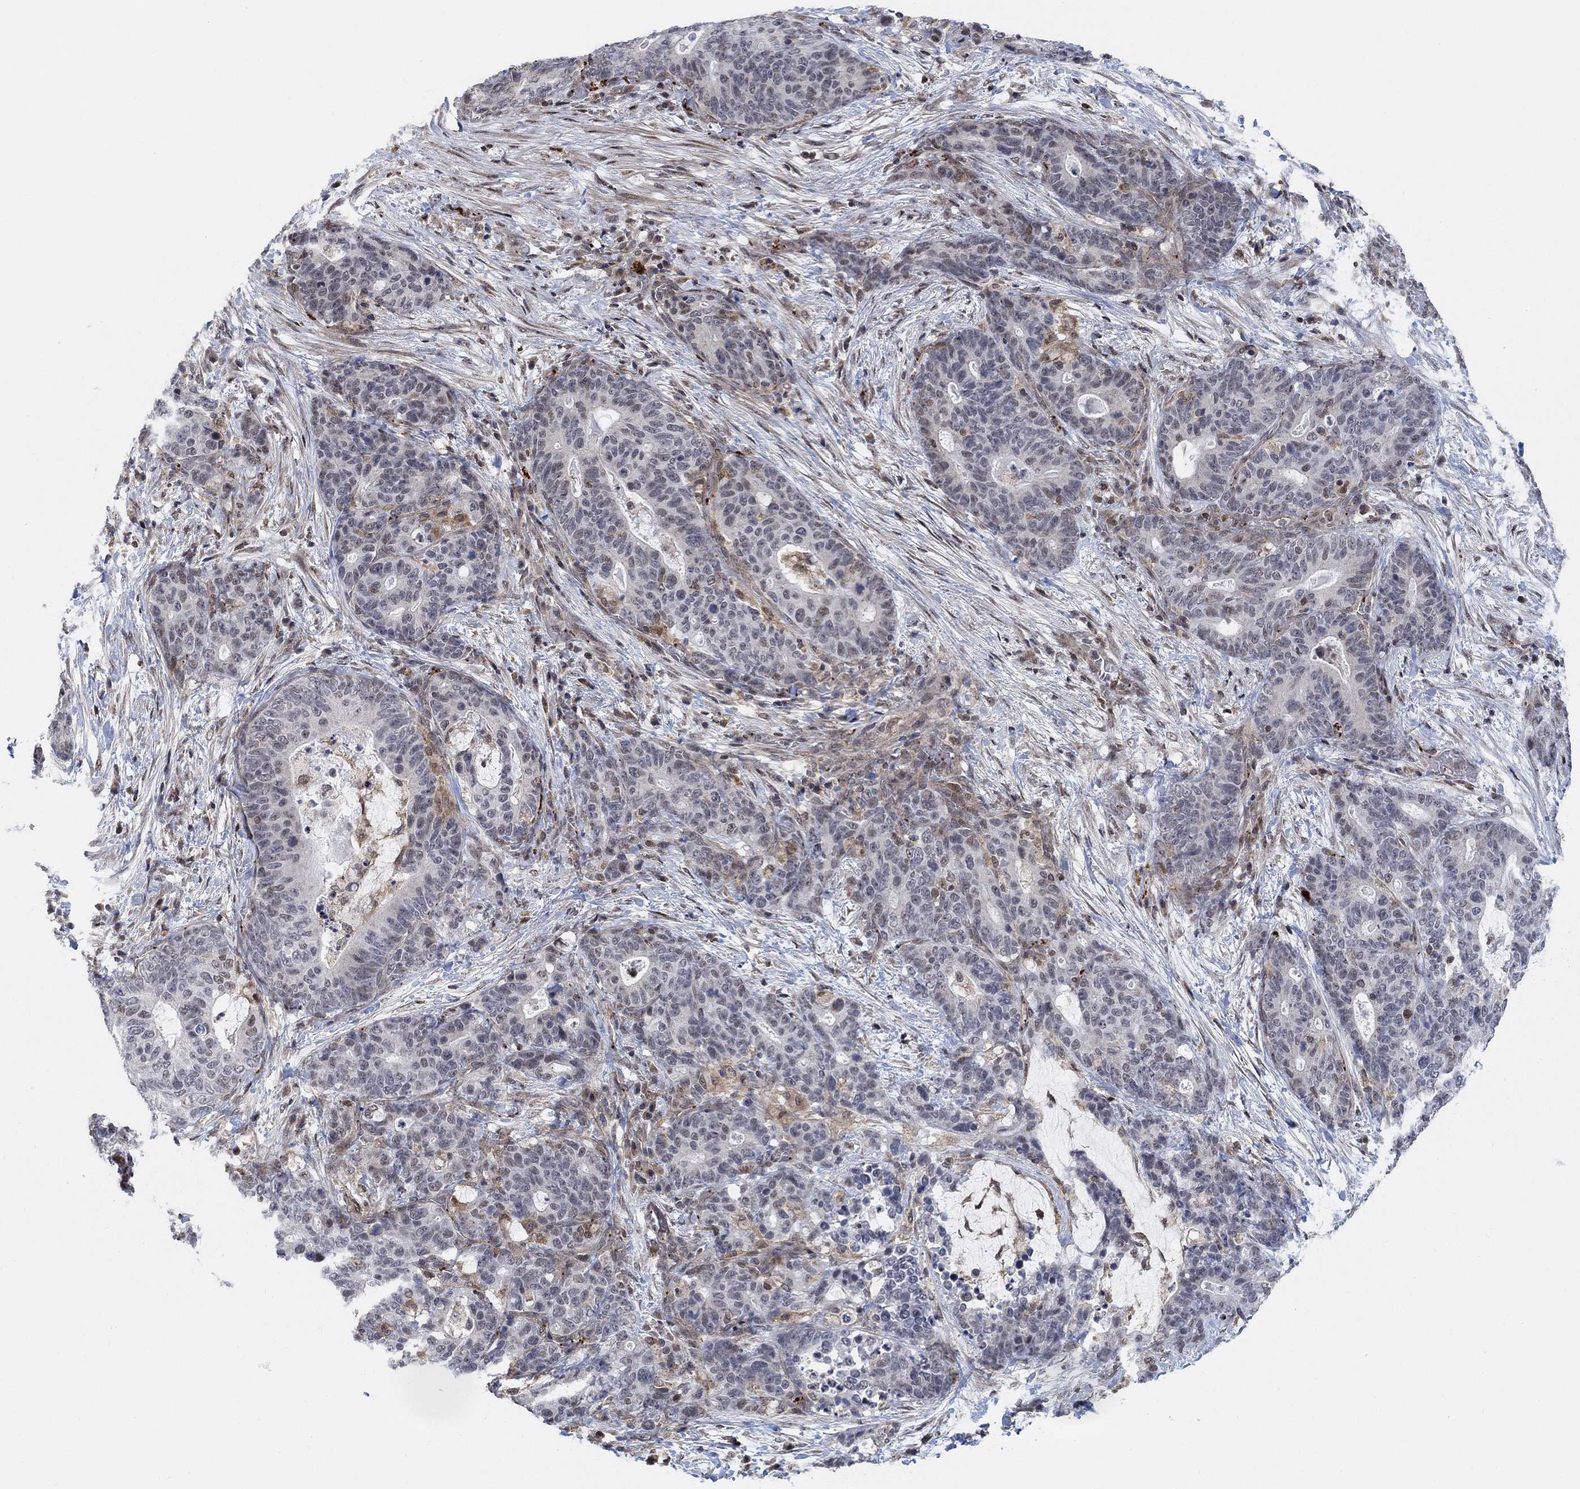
{"staining": {"intensity": "negative", "quantity": "none", "location": "none"}, "tissue": "stomach cancer", "cell_type": "Tumor cells", "image_type": "cancer", "snomed": [{"axis": "morphology", "description": "Normal tissue, NOS"}, {"axis": "morphology", "description": "Adenocarcinoma, NOS"}, {"axis": "topography", "description": "Stomach"}], "caption": "Micrograph shows no protein expression in tumor cells of stomach cancer (adenocarcinoma) tissue.", "gene": "PWWP2B", "patient": {"sex": "female", "age": 64}}